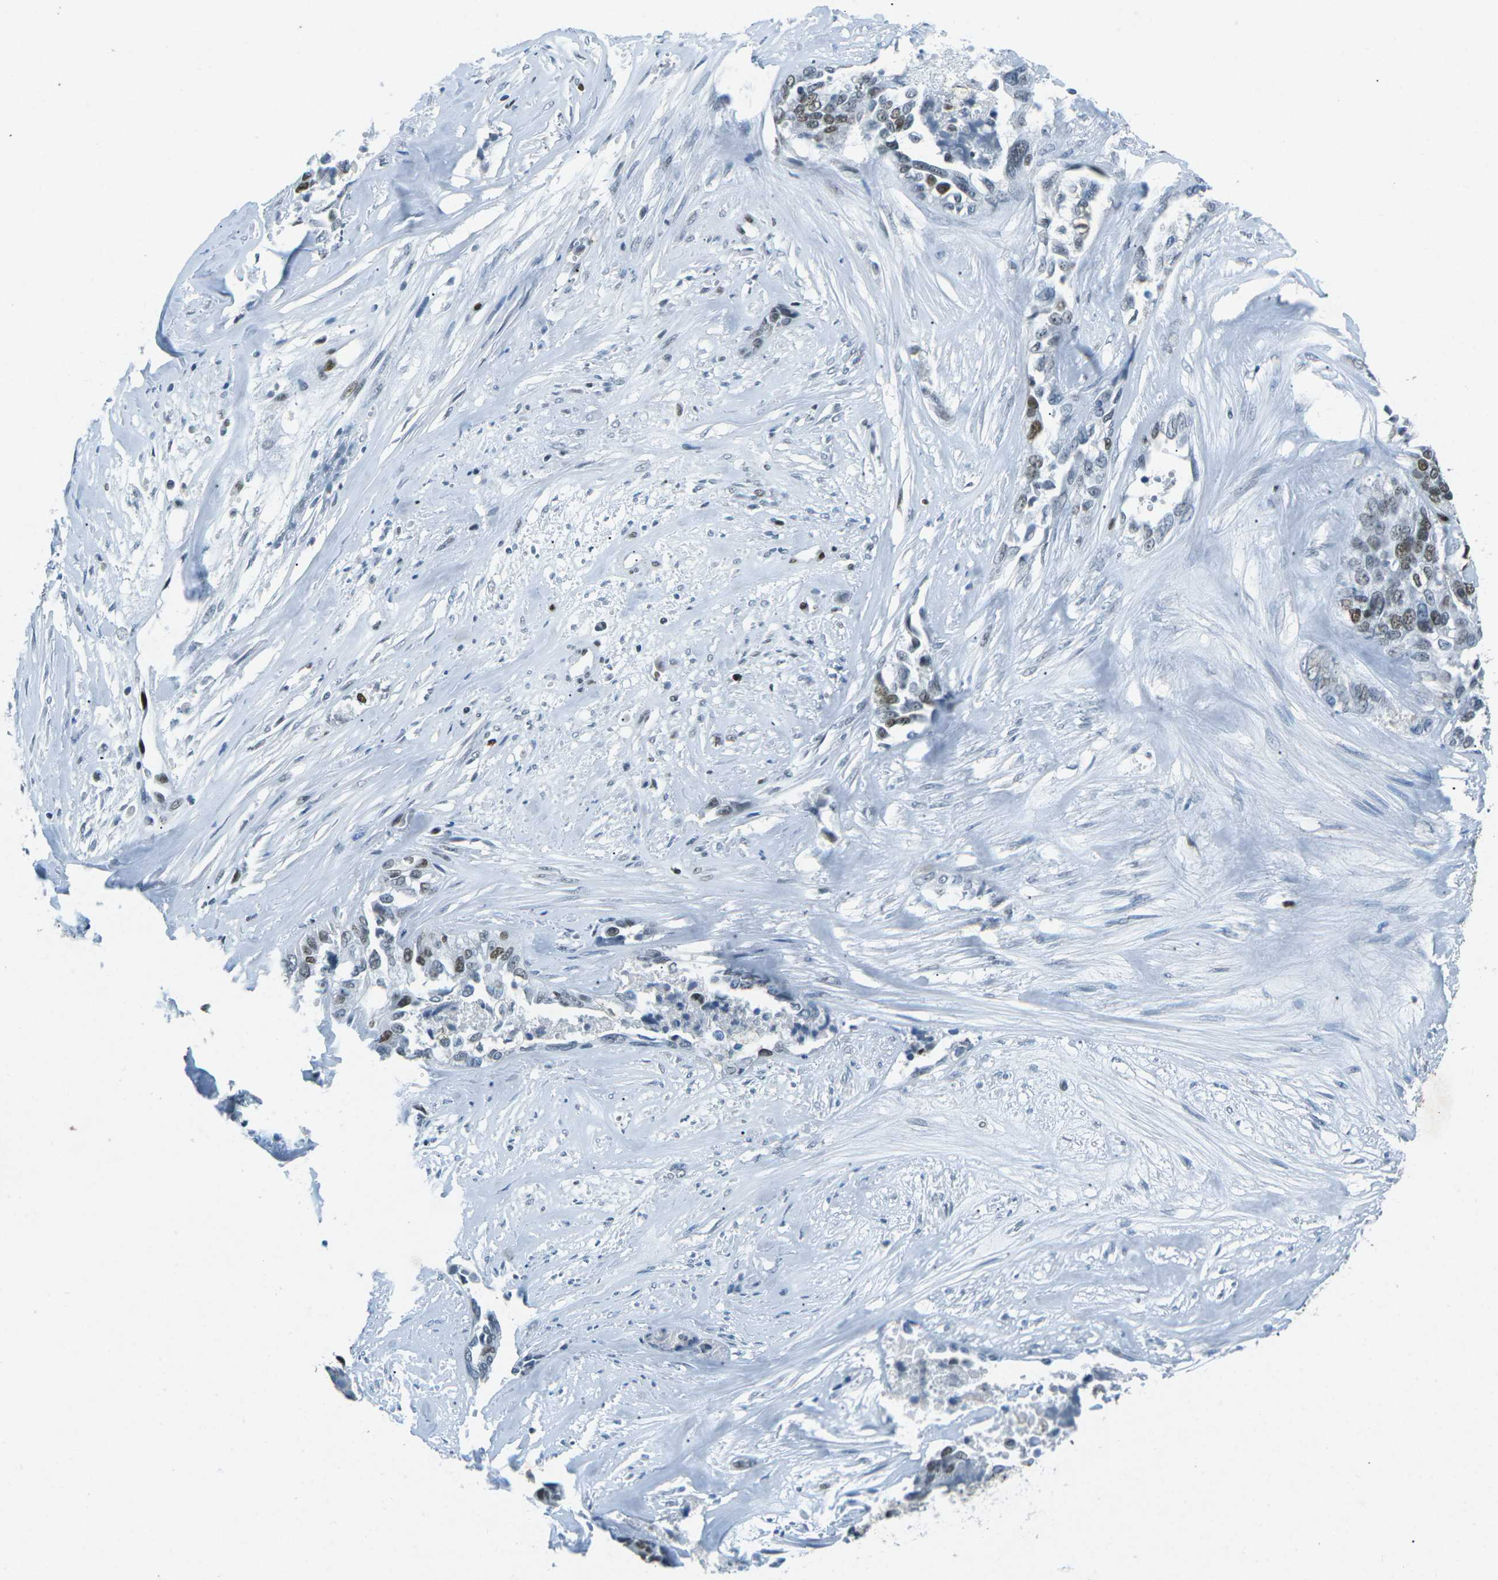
{"staining": {"intensity": "moderate", "quantity": ">75%", "location": "nuclear"}, "tissue": "ovarian cancer", "cell_type": "Tumor cells", "image_type": "cancer", "snomed": [{"axis": "morphology", "description": "Cystadenocarcinoma, serous, NOS"}, {"axis": "topography", "description": "Ovary"}], "caption": "Immunohistochemical staining of human ovarian cancer demonstrates moderate nuclear protein staining in approximately >75% of tumor cells.", "gene": "RB1", "patient": {"sex": "female", "age": 44}}